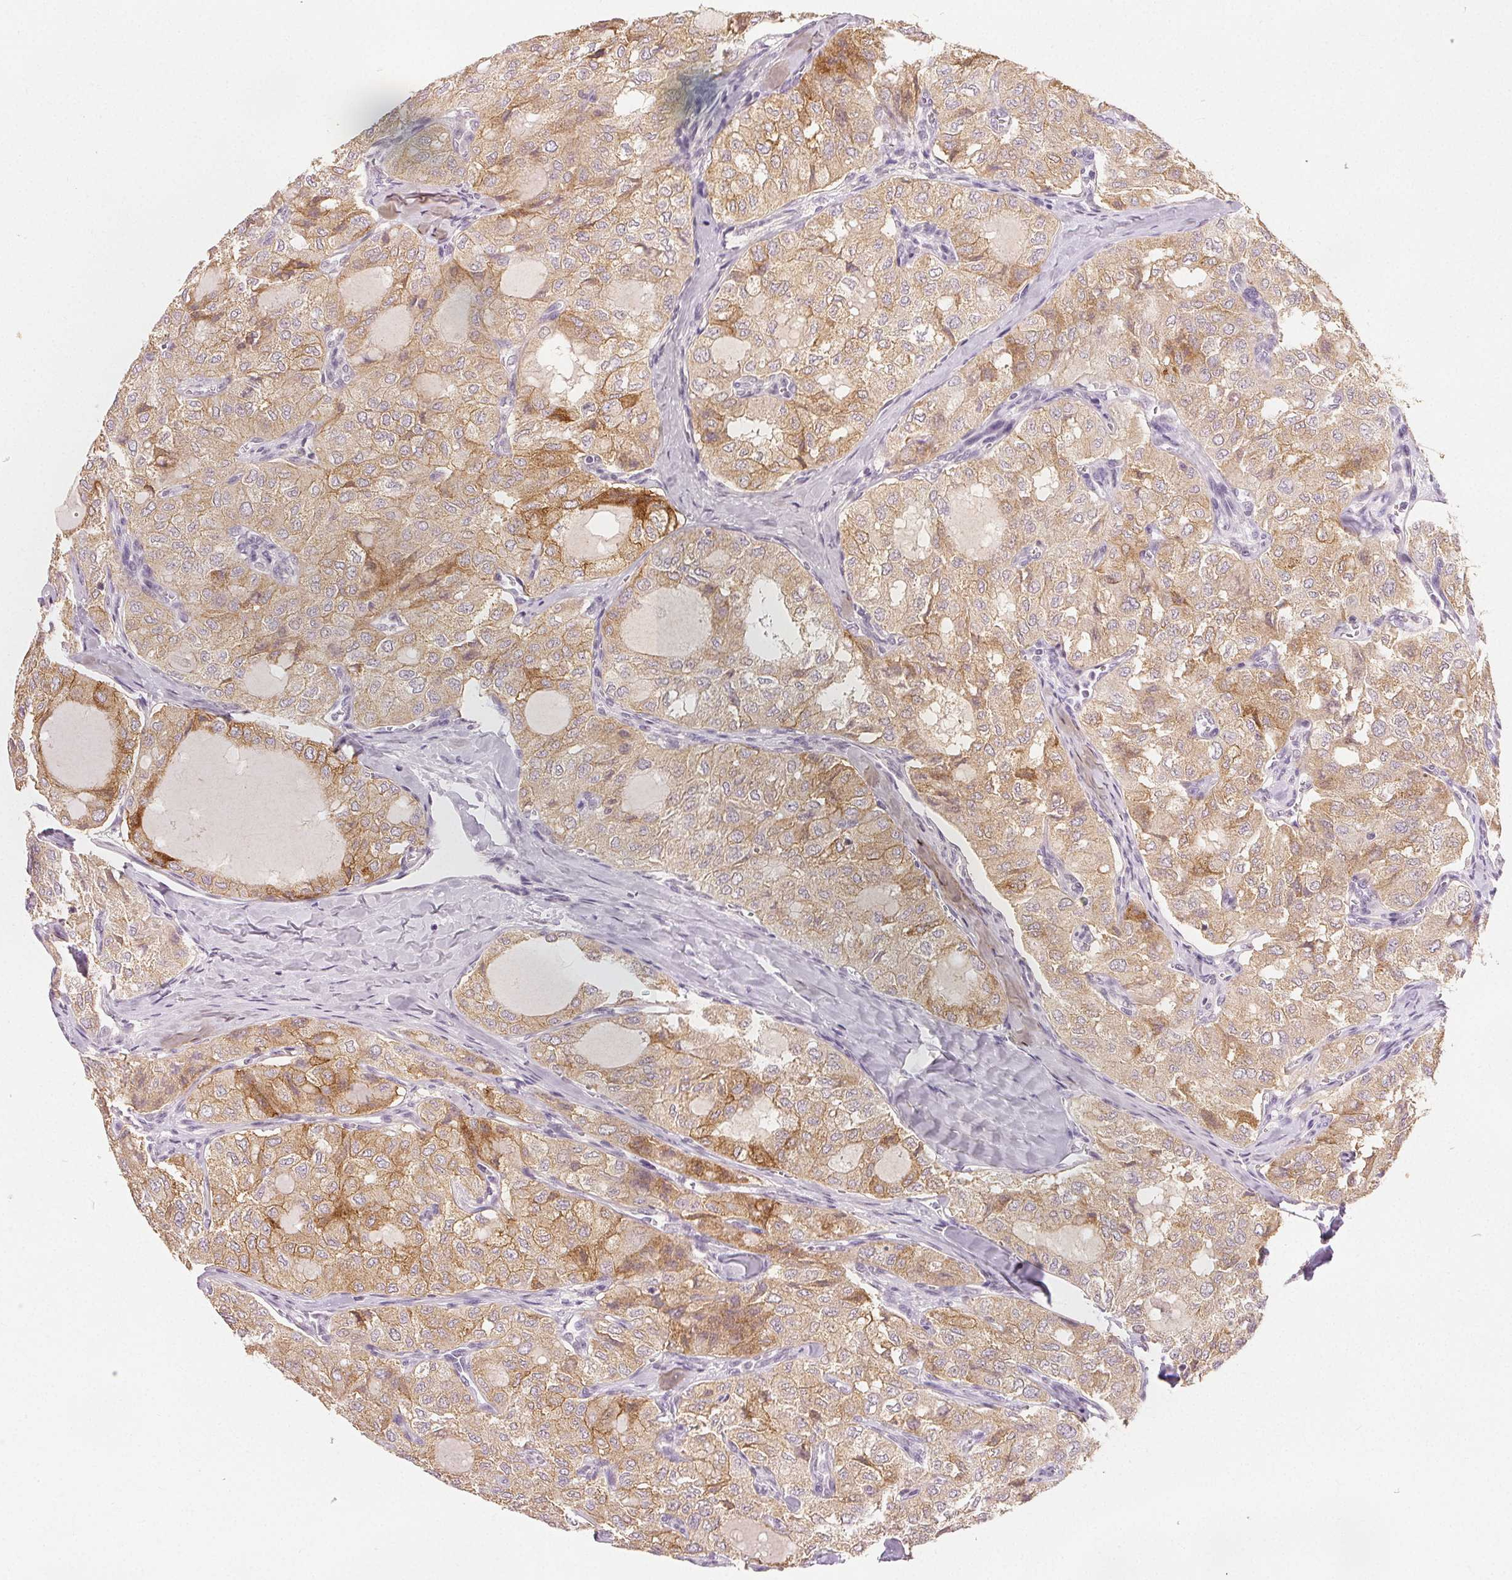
{"staining": {"intensity": "weak", "quantity": "25%-75%", "location": "cytoplasmic/membranous"}, "tissue": "thyroid cancer", "cell_type": "Tumor cells", "image_type": "cancer", "snomed": [{"axis": "morphology", "description": "Follicular adenoma carcinoma, NOS"}, {"axis": "topography", "description": "Thyroid gland"}], "caption": "Thyroid cancer stained for a protein exhibits weak cytoplasmic/membranous positivity in tumor cells.", "gene": "CA12", "patient": {"sex": "male", "age": 75}}